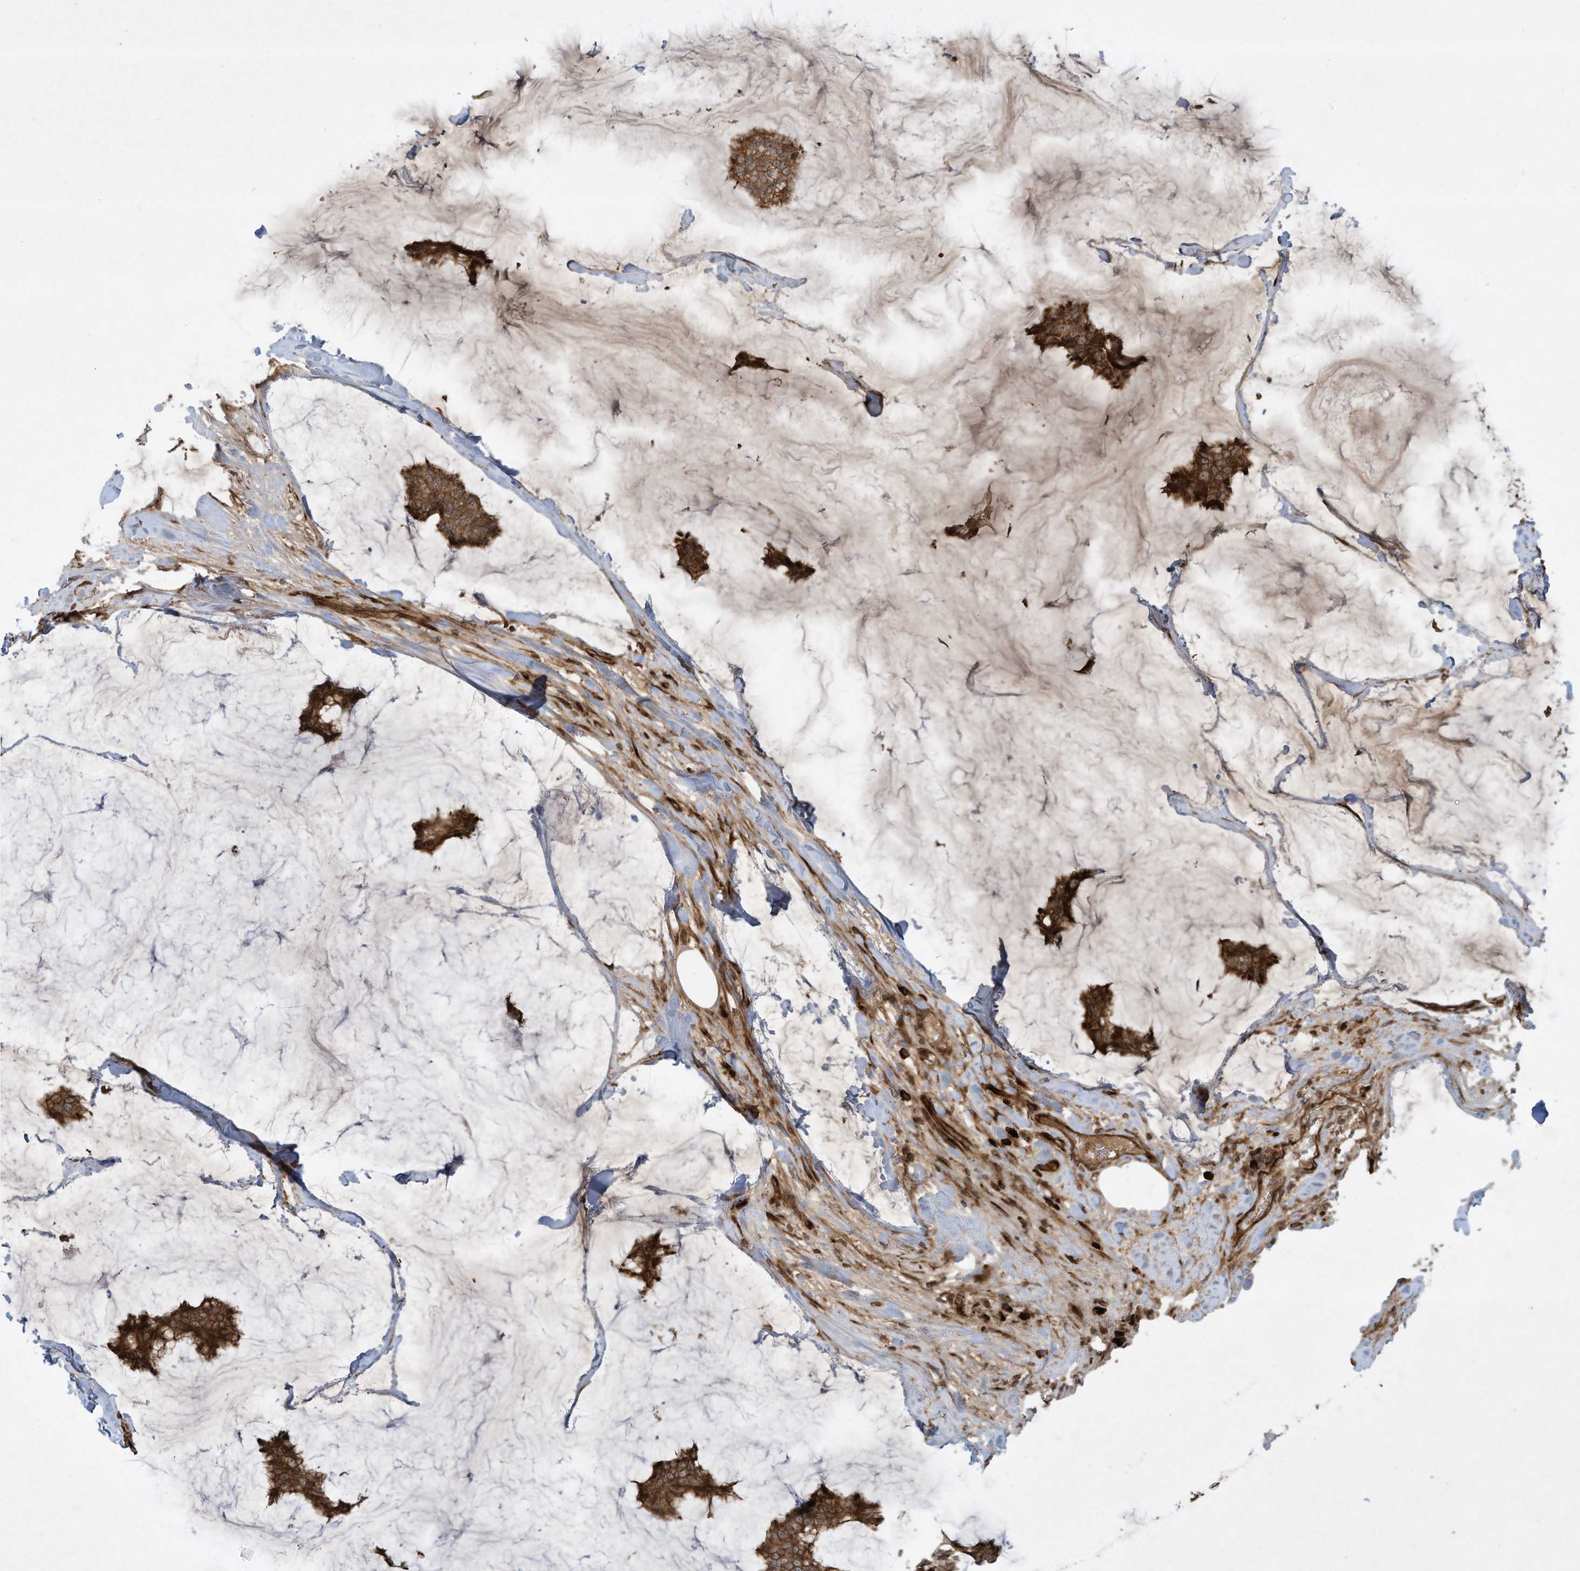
{"staining": {"intensity": "strong", "quantity": ">75%", "location": "cytoplasmic/membranous"}, "tissue": "breast cancer", "cell_type": "Tumor cells", "image_type": "cancer", "snomed": [{"axis": "morphology", "description": "Duct carcinoma"}, {"axis": "topography", "description": "Breast"}], "caption": "A micrograph of breast intraductal carcinoma stained for a protein shows strong cytoplasmic/membranous brown staining in tumor cells.", "gene": "DDIT4", "patient": {"sex": "female", "age": 93}}